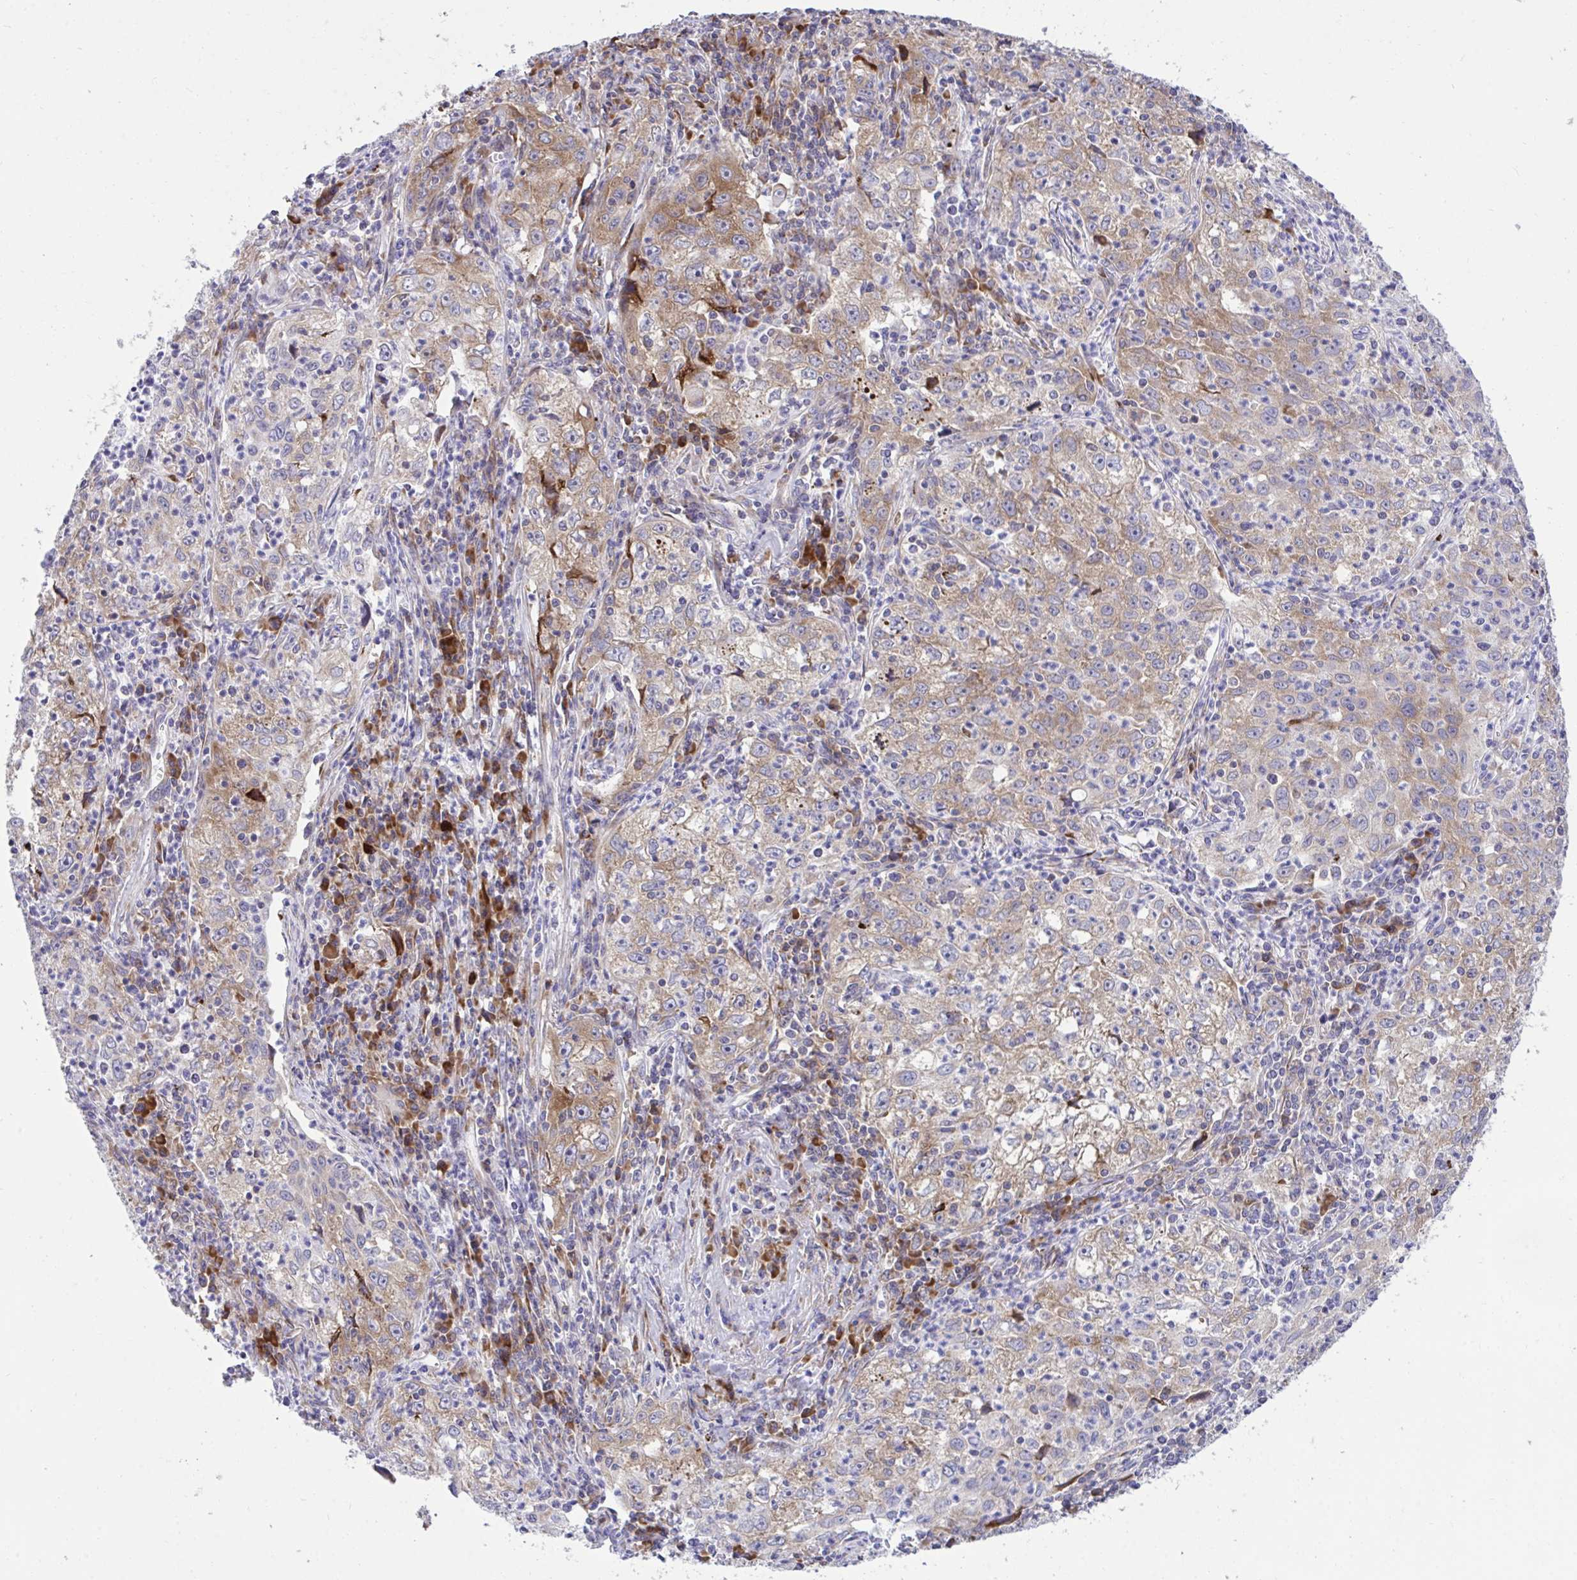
{"staining": {"intensity": "moderate", "quantity": "25%-75%", "location": "cytoplasmic/membranous"}, "tissue": "lung cancer", "cell_type": "Tumor cells", "image_type": "cancer", "snomed": [{"axis": "morphology", "description": "Squamous cell carcinoma, NOS"}, {"axis": "topography", "description": "Lung"}], "caption": "Tumor cells exhibit medium levels of moderate cytoplasmic/membranous staining in about 25%-75% of cells in lung cancer (squamous cell carcinoma). The staining was performed using DAB (3,3'-diaminobenzidine) to visualize the protein expression in brown, while the nuclei were stained in blue with hematoxylin (Magnification: 20x).", "gene": "RPS15", "patient": {"sex": "male", "age": 71}}